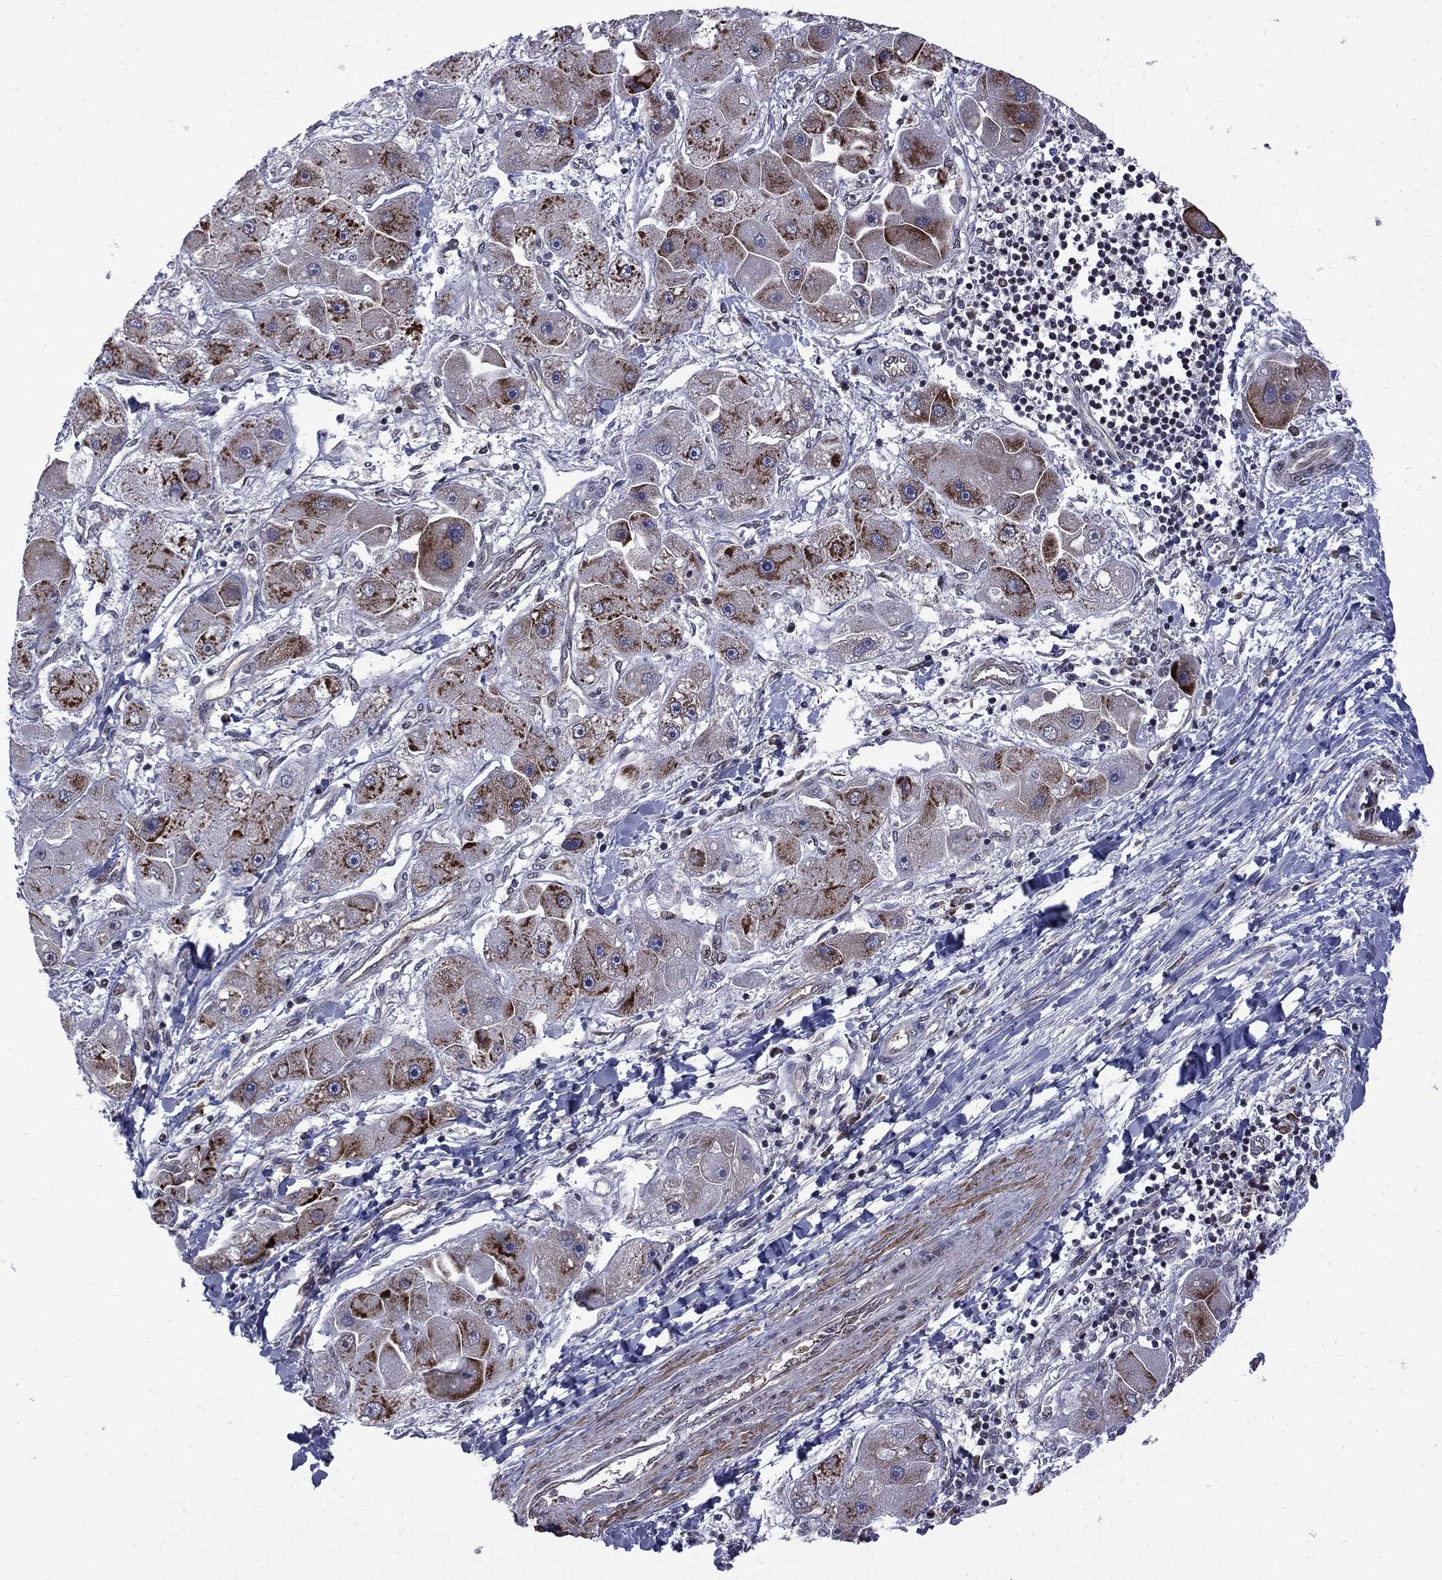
{"staining": {"intensity": "strong", "quantity": "<25%", "location": "cytoplasmic/membranous"}, "tissue": "liver cancer", "cell_type": "Tumor cells", "image_type": "cancer", "snomed": [{"axis": "morphology", "description": "Carcinoma, Hepatocellular, NOS"}, {"axis": "topography", "description": "Liver"}], "caption": "DAB immunohistochemical staining of liver hepatocellular carcinoma demonstrates strong cytoplasmic/membranous protein expression in about <25% of tumor cells.", "gene": "BRF1", "patient": {"sex": "male", "age": 24}}